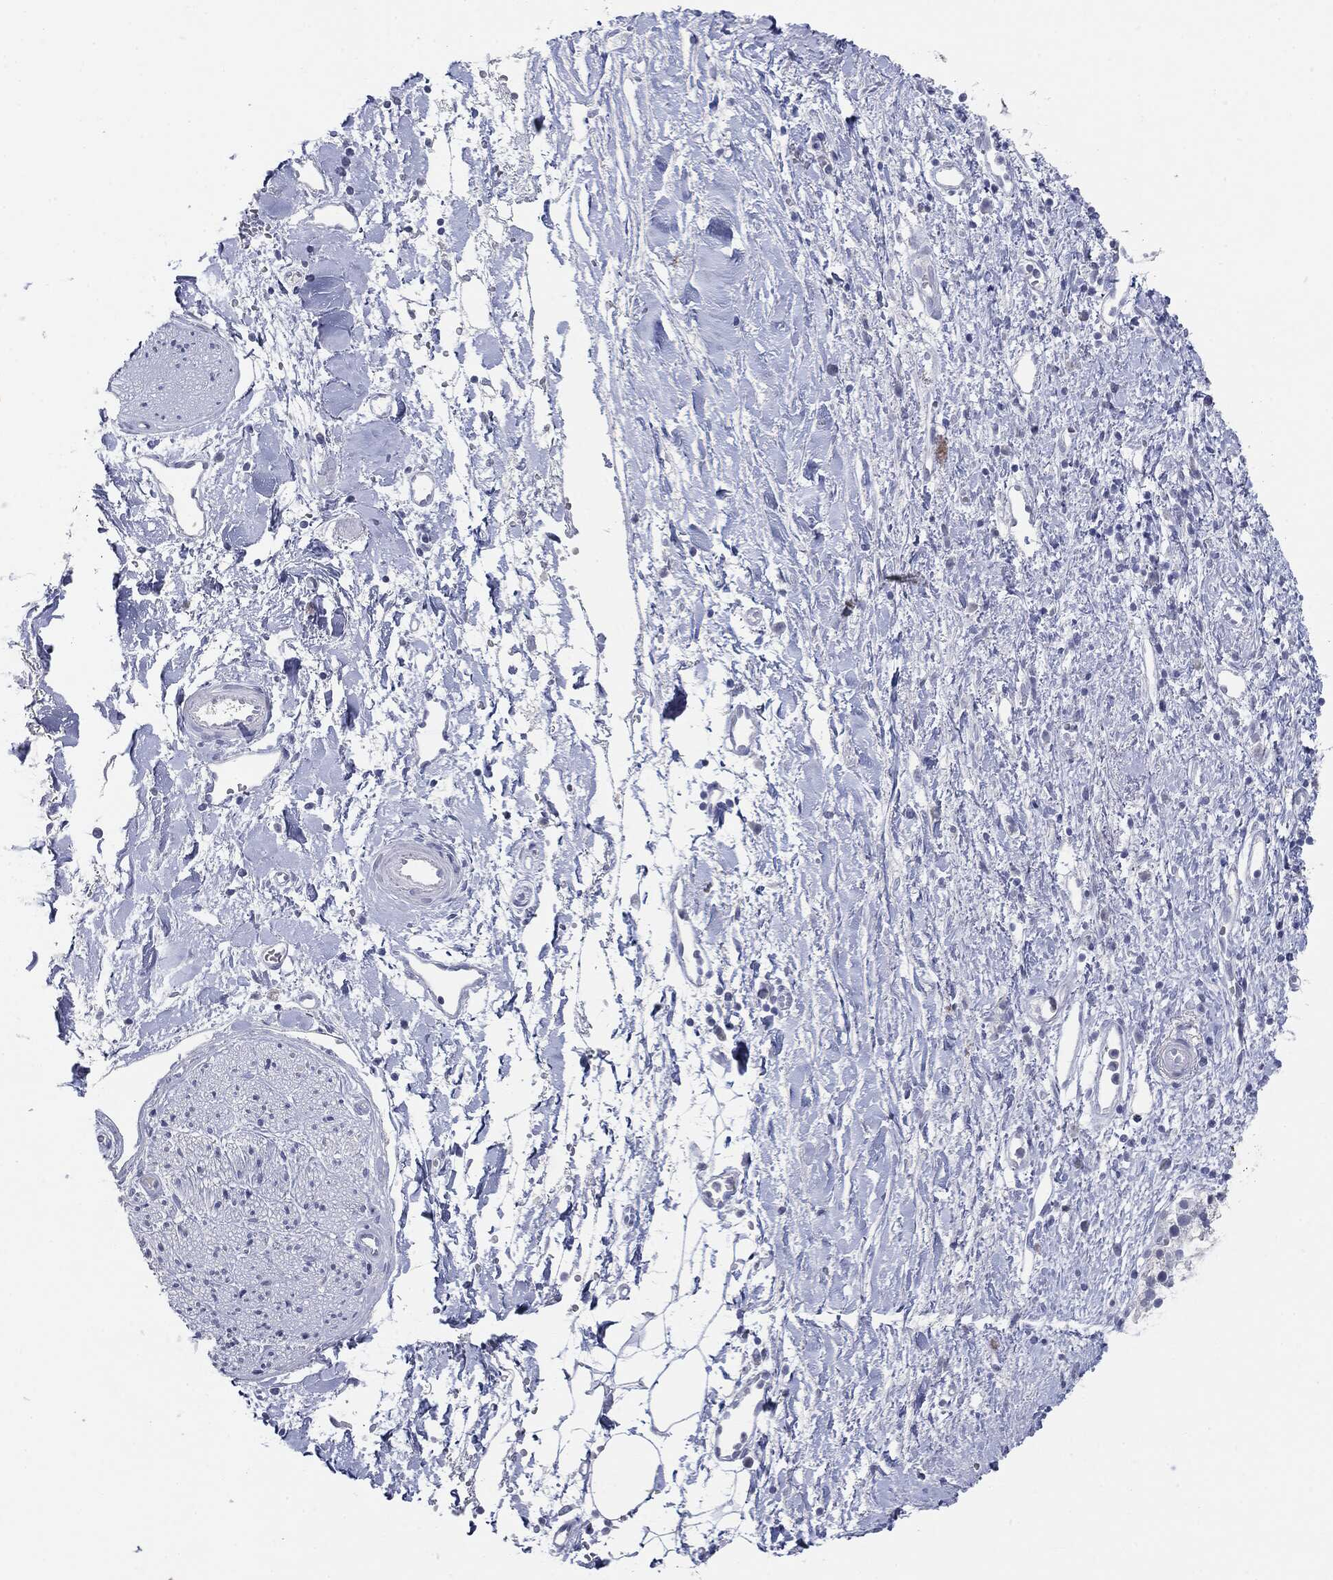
{"staining": {"intensity": "negative", "quantity": "none", "location": "none"}, "tissue": "adipose tissue", "cell_type": "Adipocytes", "image_type": "normal", "snomed": [{"axis": "morphology", "description": "Normal tissue, NOS"}, {"axis": "morphology", "description": "Adenocarcinoma, NOS"}, {"axis": "topography", "description": "Pancreas"}, {"axis": "topography", "description": "Peripheral nerve tissue"}], "caption": "Adipocytes show no significant protein staining in benign adipose tissue. (Brightfield microscopy of DAB (3,3'-diaminobenzidine) immunohistochemistry (IHC) at high magnification).", "gene": "CGB1", "patient": {"sex": "male", "age": 61}}